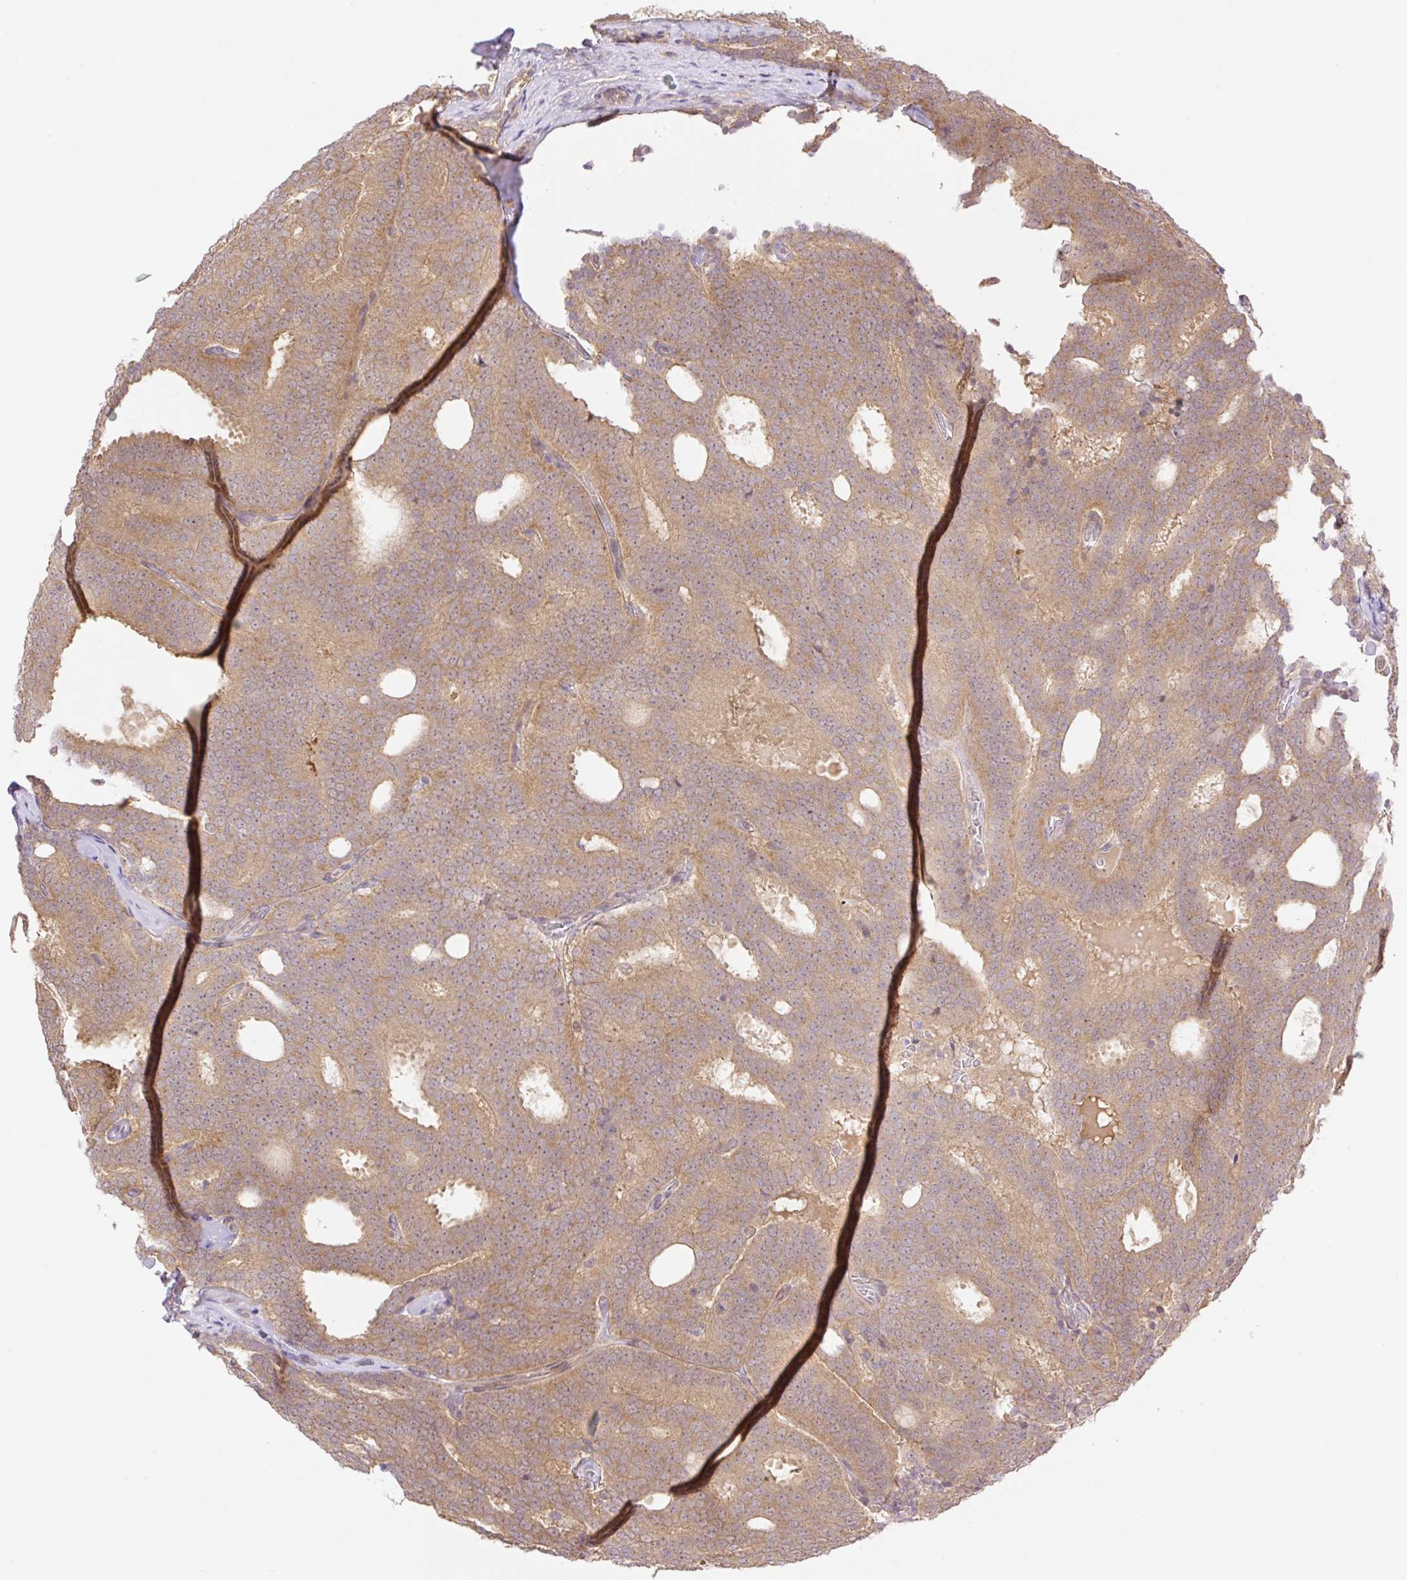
{"staining": {"intensity": "moderate", "quantity": ">75%", "location": "cytoplasmic/membranous"}, "tissue": "prostate cancer", "cell_type": "Tumor cells", "image_type": "cancer", "snomed": [{"axis": "morphology", "description": "Adenocarcinoma, High grade"}, {"axis": "topography", "description": "Prostate"}], "caption": "Brown immunohistochemical staining in human prostate high-grade adenocarcinoma exhibits moderate cytoplasmic/membranous expression in approximately >75% of tumor cells.", "gene": "VPS25", "patient": {"sex": "male", "age": 65}}